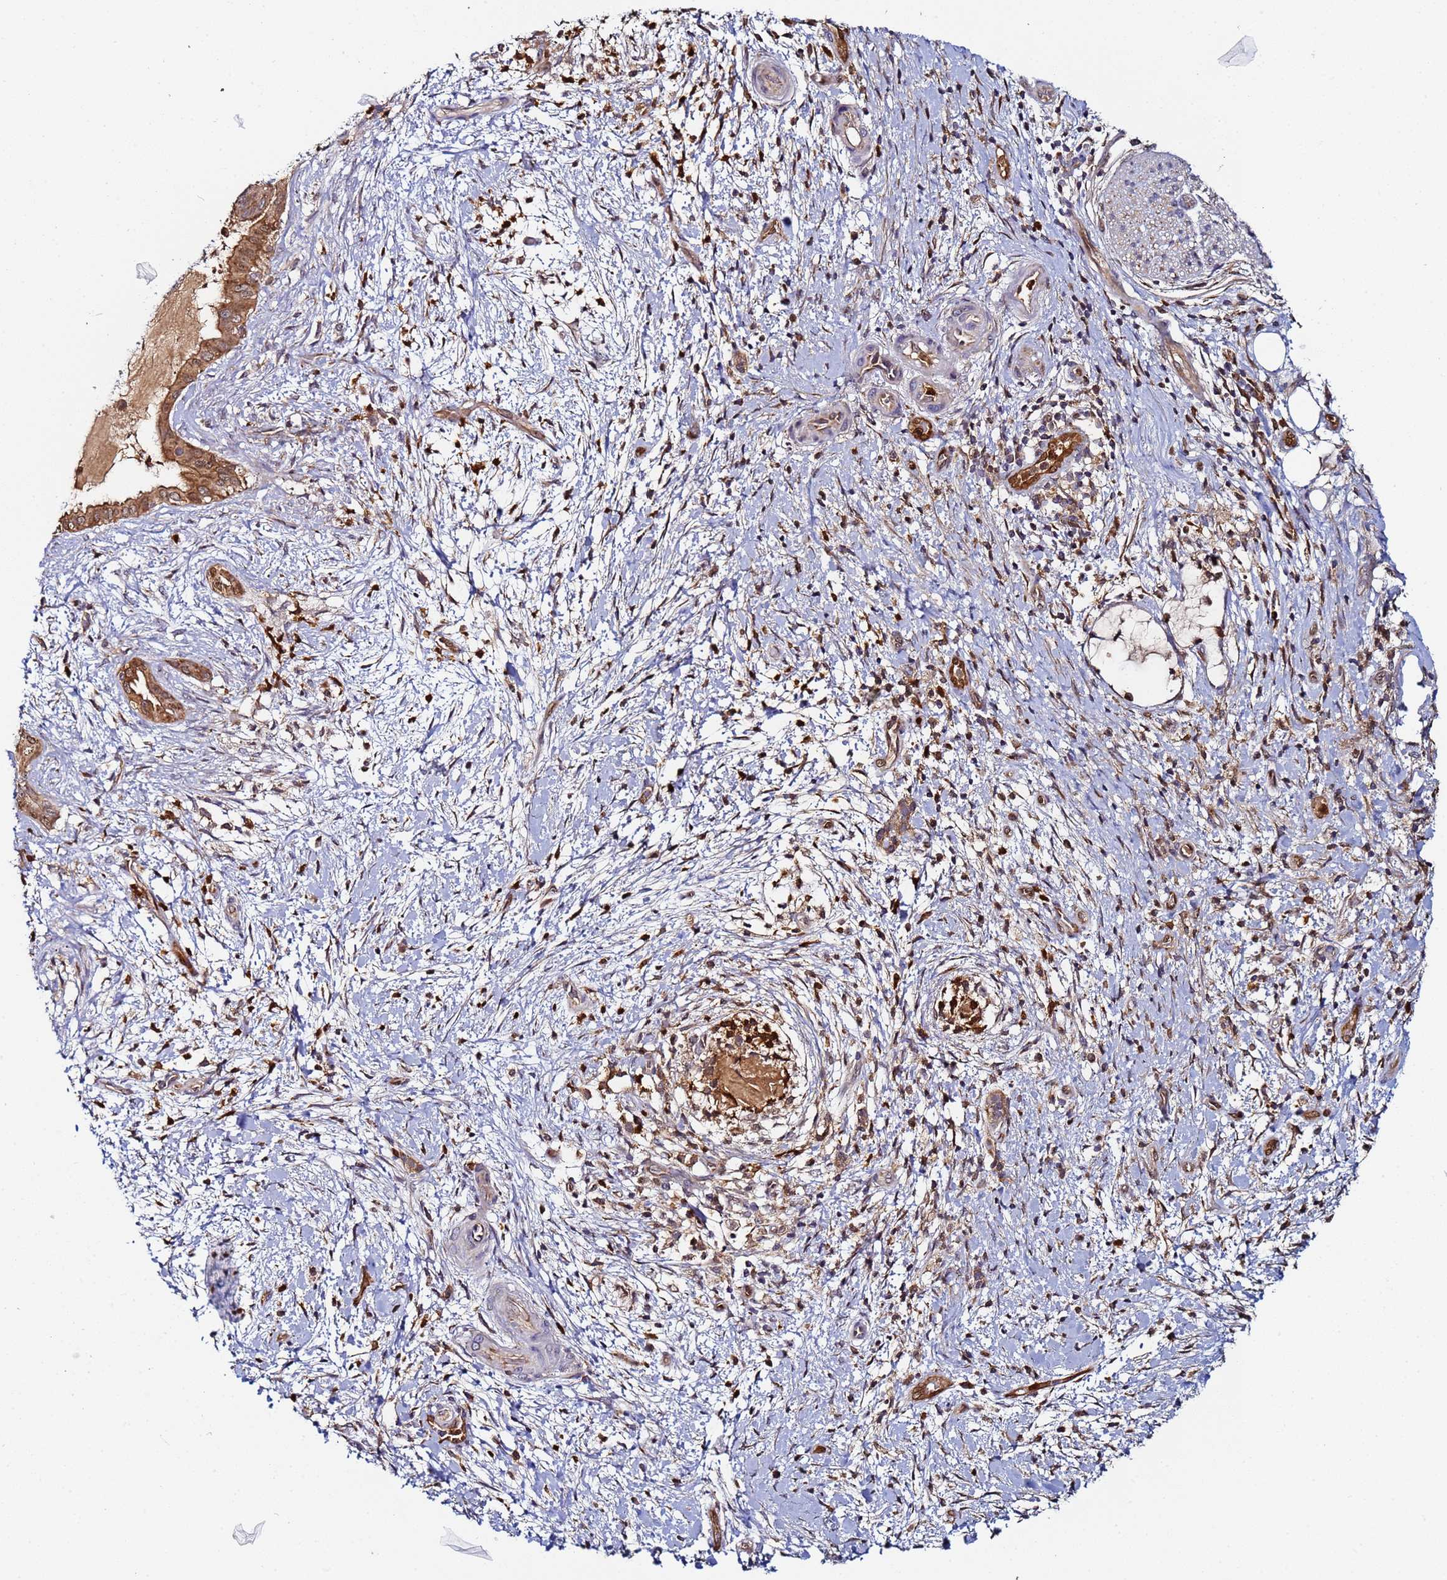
{"staining": {"intensity": "moderate", "quantity": ">75%", "location": "cytoplasmic/membranous,nuclear"}, "tissue": "pancreatic cancer", "cell_type": "Tumor cells", "image_type": "cancer", "snomed": [{"axis": "morphology", "description": "Adenocarcinoma, NOS"}, {"axis": "topography", "description": "Pancreas"}], "caption": "A micrograph of pancreatic cancer (adenocarcinoma) stained for a protein demonstrates moderate cytoplasmic/membranous and nuclear brown staining in tumor cells.", "gene": "CCDC127", "patient": {"sex": "female", "age": 61}}